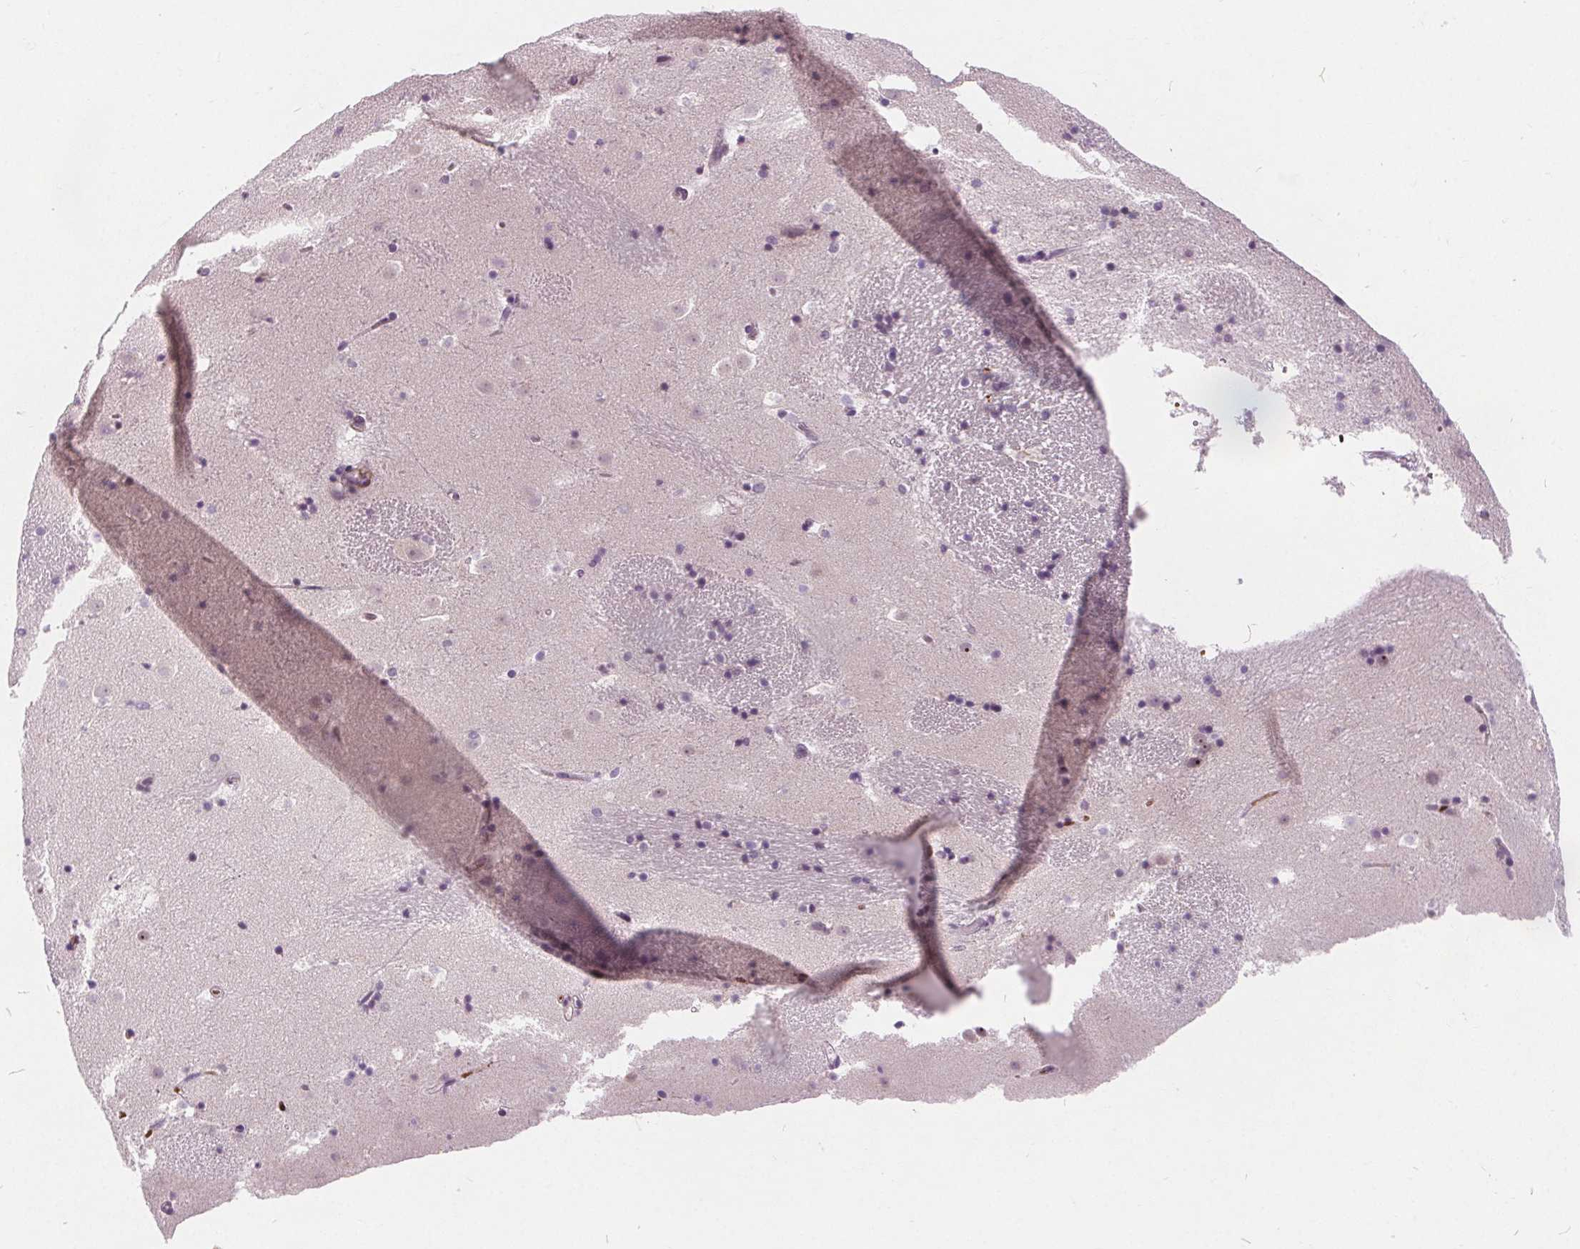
{"staining": {"intensity": "negative", "quantity": "none", "location": "none"}, "tissue": "caudate", "cell_type": "Glial cells", "image_type": "normal", "snomed": [{"axis": "morphology", "description": "Normal tissue, NOS"}, {"axis": "topography", "description": "Lateral ventricle wall"}], "caption": "Immunohistochemistry micrograph of unremarkable human caudate stained for a protein (brown), which shows no expression in glial cells.", "gene": "ISLR2", "patient": {"sex": "male", "age": 37}}